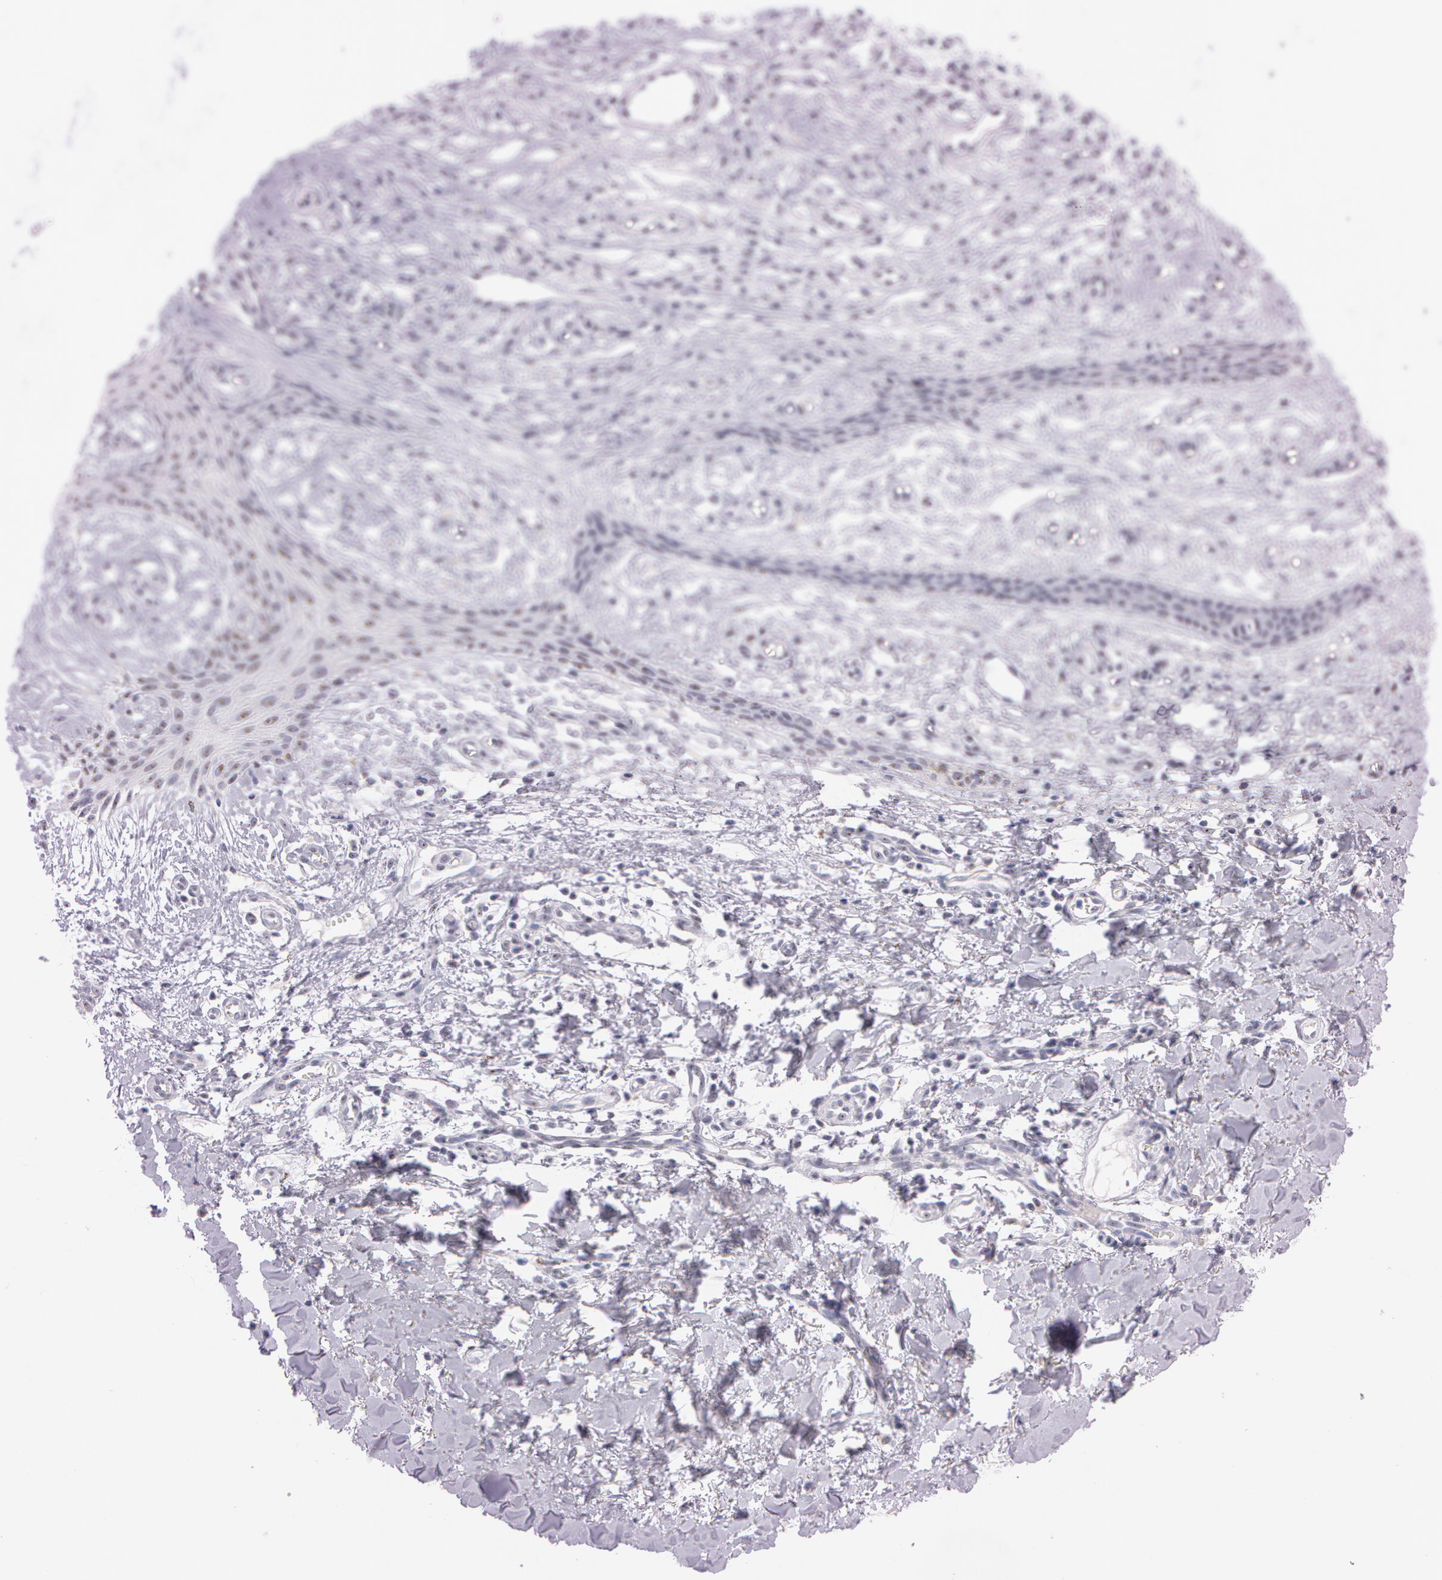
{"staining": {"intensity": "weak", "quantity": "25%-75%", "location": "nuclear"}, "tissue": "skin cancer", "cell_type": "Tumor cells", "image_type": "cancer", "snomed": [{"axis": "morphology", "description": "Basal cell carcinoma"}, {"axis": "topography", "description": "Skin"}], "caption": "Immunohistochemical staining of human skin cancer exhibits low levels of weak nuclear protein staining in approximately 25%-75% of tumor cells.", "gene": "FBL", "patient": {"sex": "male", "age": 75}}